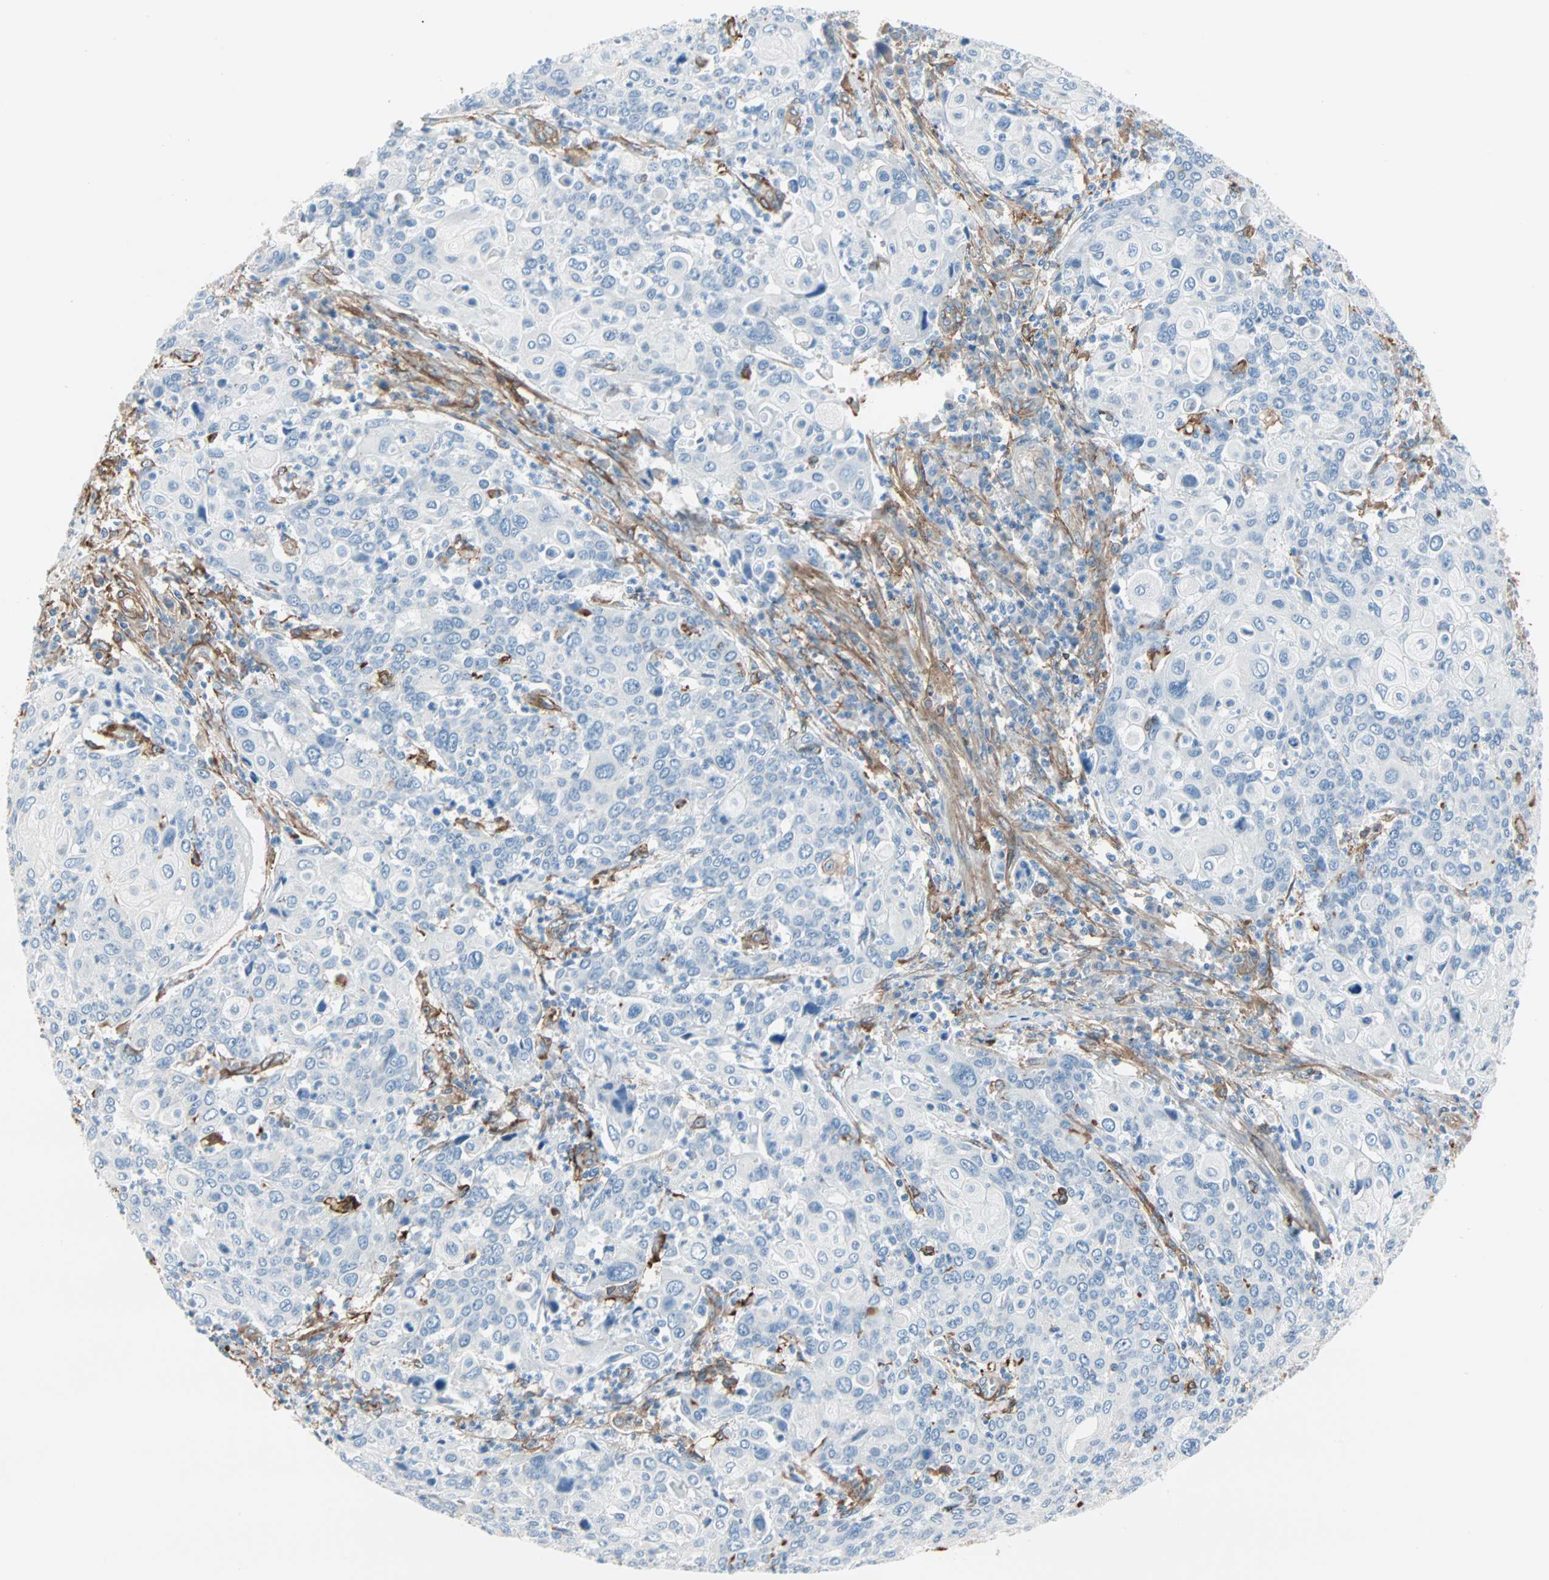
{"staining": {"intensity": "negative", "quantity": "none", "location": "none"}, "tissue": "cervical cancer", "cell_type": "Tumor cells", "image_type": "cancer", "snomed": [{"axis": "morphology", "description": "Squamous cell carcinoma, NOS"}, {"axis": "topography", "description": "Cervix"}], "caption": "Immunohistochemistry (IHC) of human squamous cell carcinoma (cervical) exhibits no positivity in tumor cells. (DAB (3,3'-diaminobenzidine) IHC with hematoxylin counter stain).", "gene": "EPB41L2", "patient": {"sex": "female", "age": 40}}